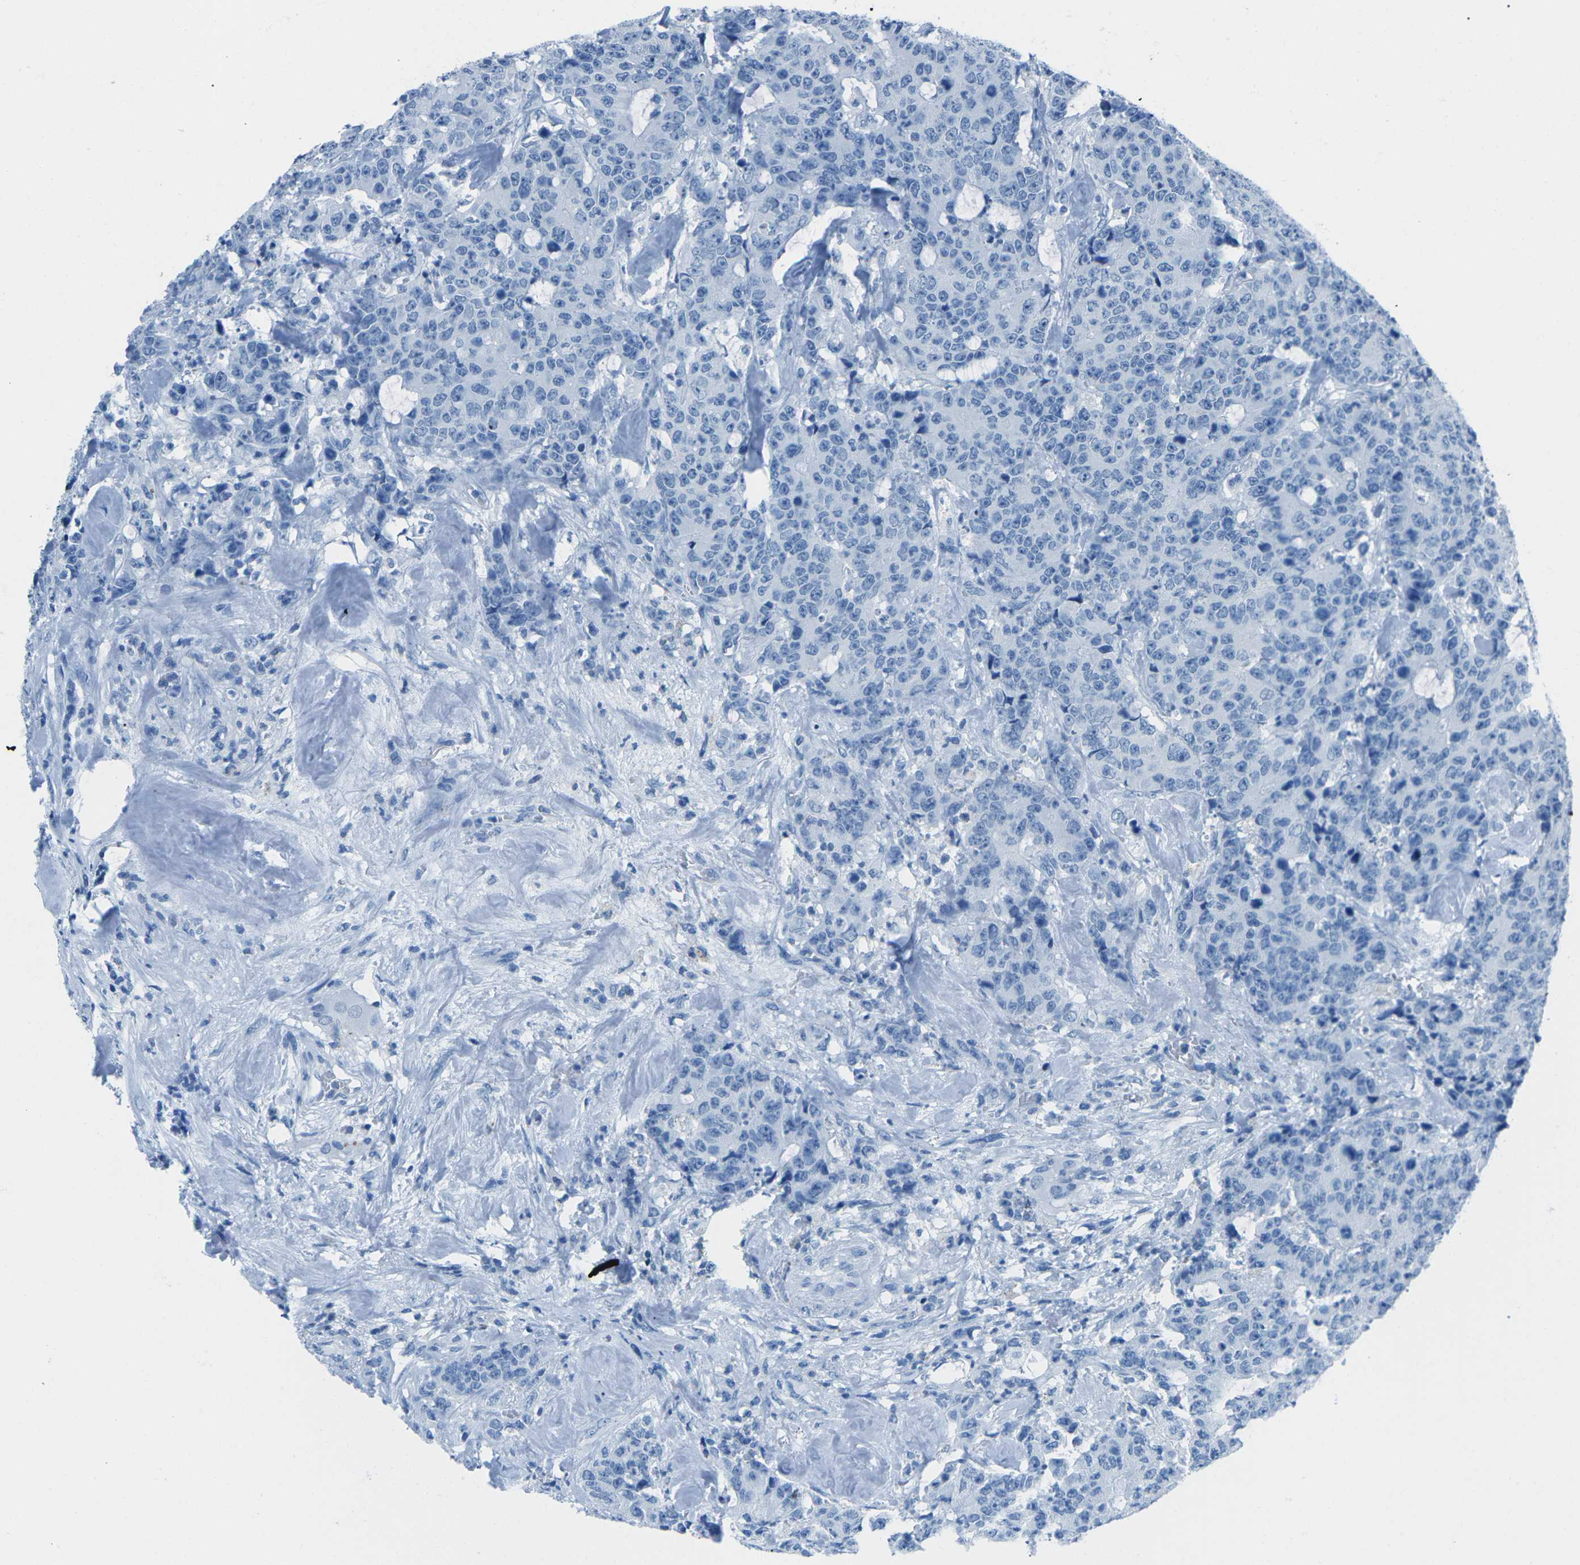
{"staining": {"intensity": "negative", "quantity": "none", "location": "none"}, "tissue": "colorectal cancer", "cell_type": "Tumor cells", "image_type": "cancer", "snomed": [{"axis": "morphology", "description": "Adenocarcinoma, NOS"}, {"axis": "topography", "description": "Colon"}], "caption": "Colorectal cancer was stained to show a protein in brown. There is no significant staining in tumor cells.", "gene": "MYH8", "patient": {"sex": "female", "age": 86}}